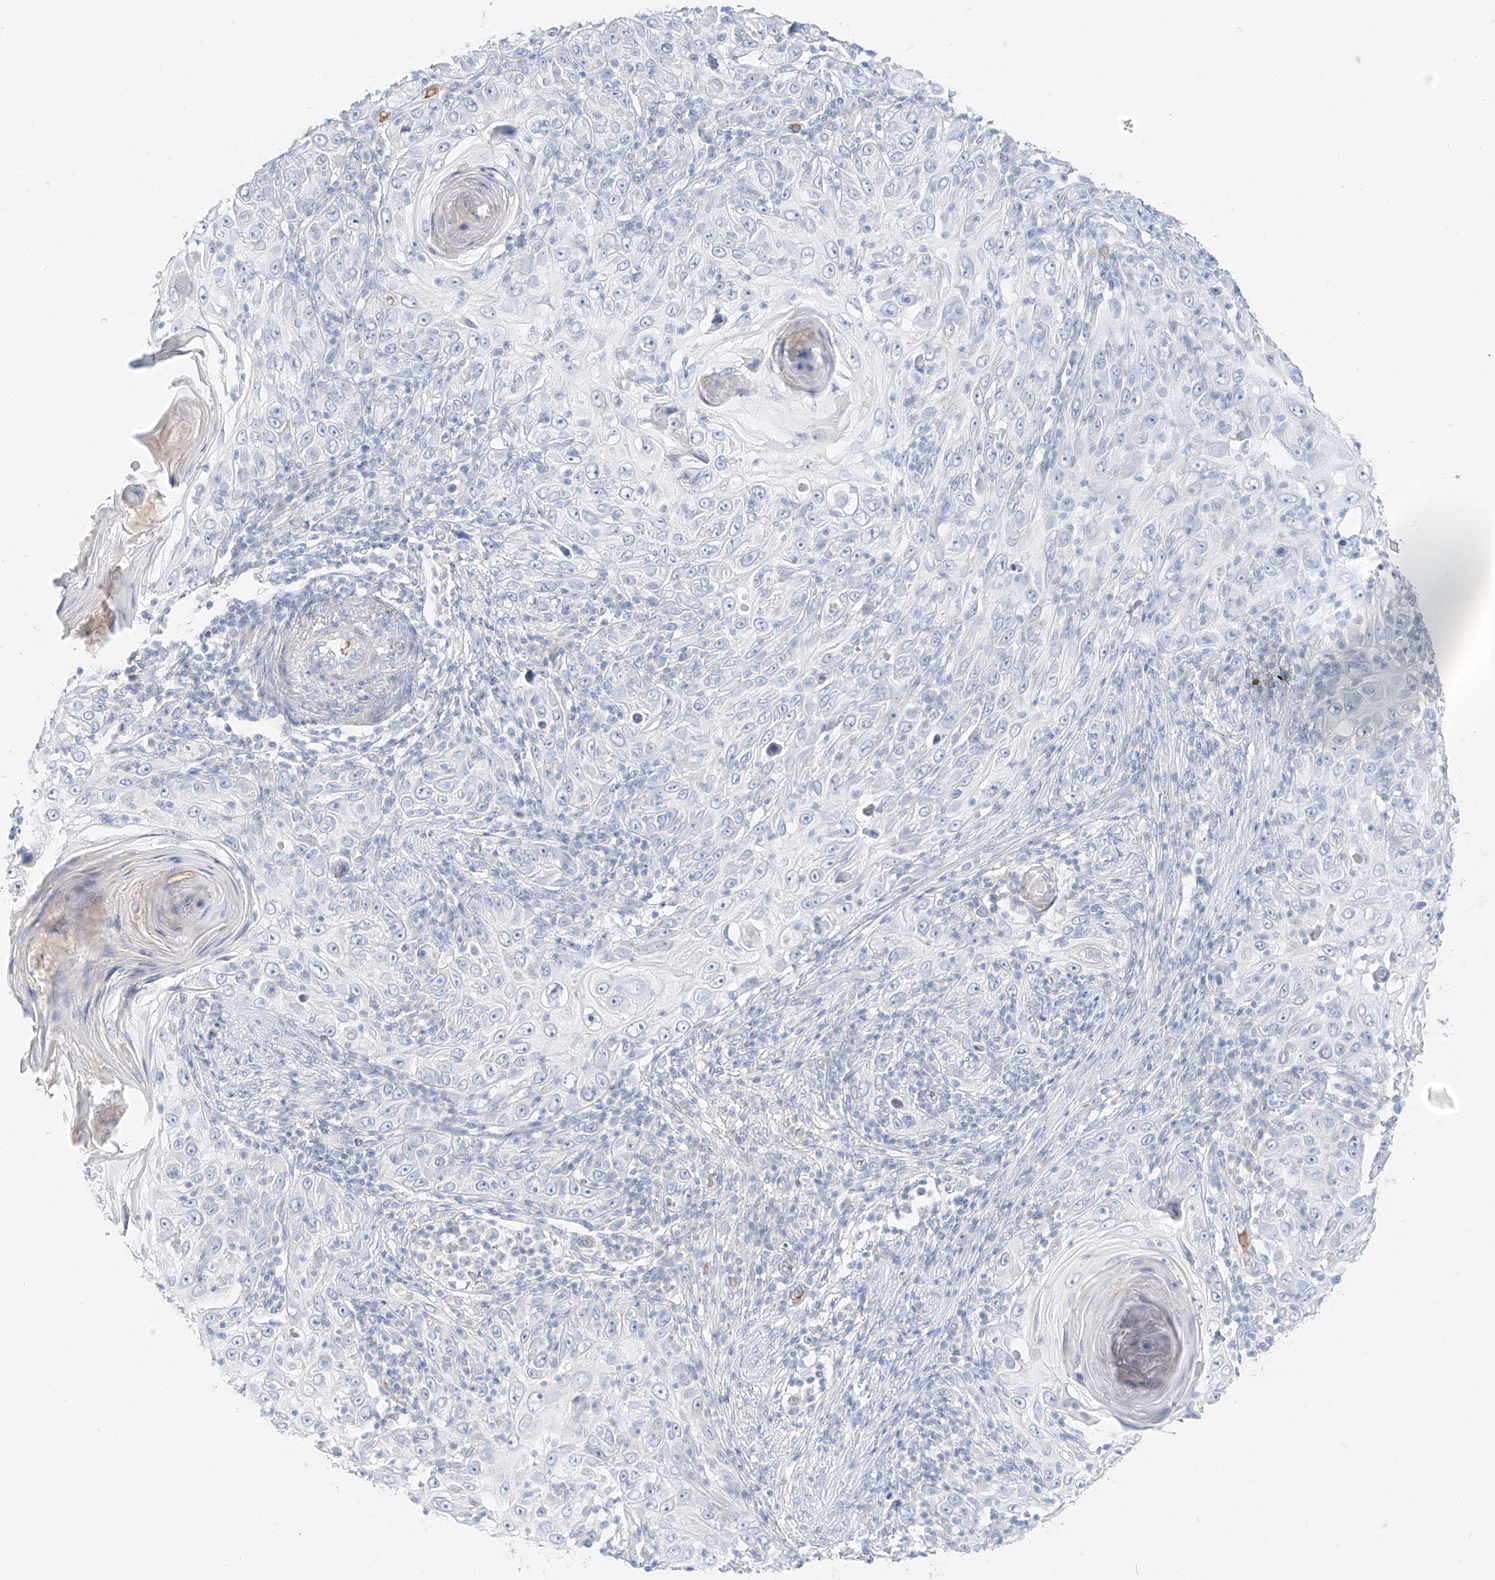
{"staining": {"intensity": "negative", "quantity": "none", "location": "none"}, "tissue": "skin cancer", "cell_type": "Tumor cells", "image_type": "cancer", "snomed": [{"axis": "morphology", "description": "Squamous cell carcinoma, NOS"}, {"axis": "topography", "description": "Skin"}], "caption": "A histopathology image of skin cancer (squamous cell carcinoma) stained for a protein demonstrates no brown staining in tumor cells. (Immunohistochemistry, brightfield microscopy, high magnification).", "gene": "PGC", "patient": {"sex": "female", "age": 88}}